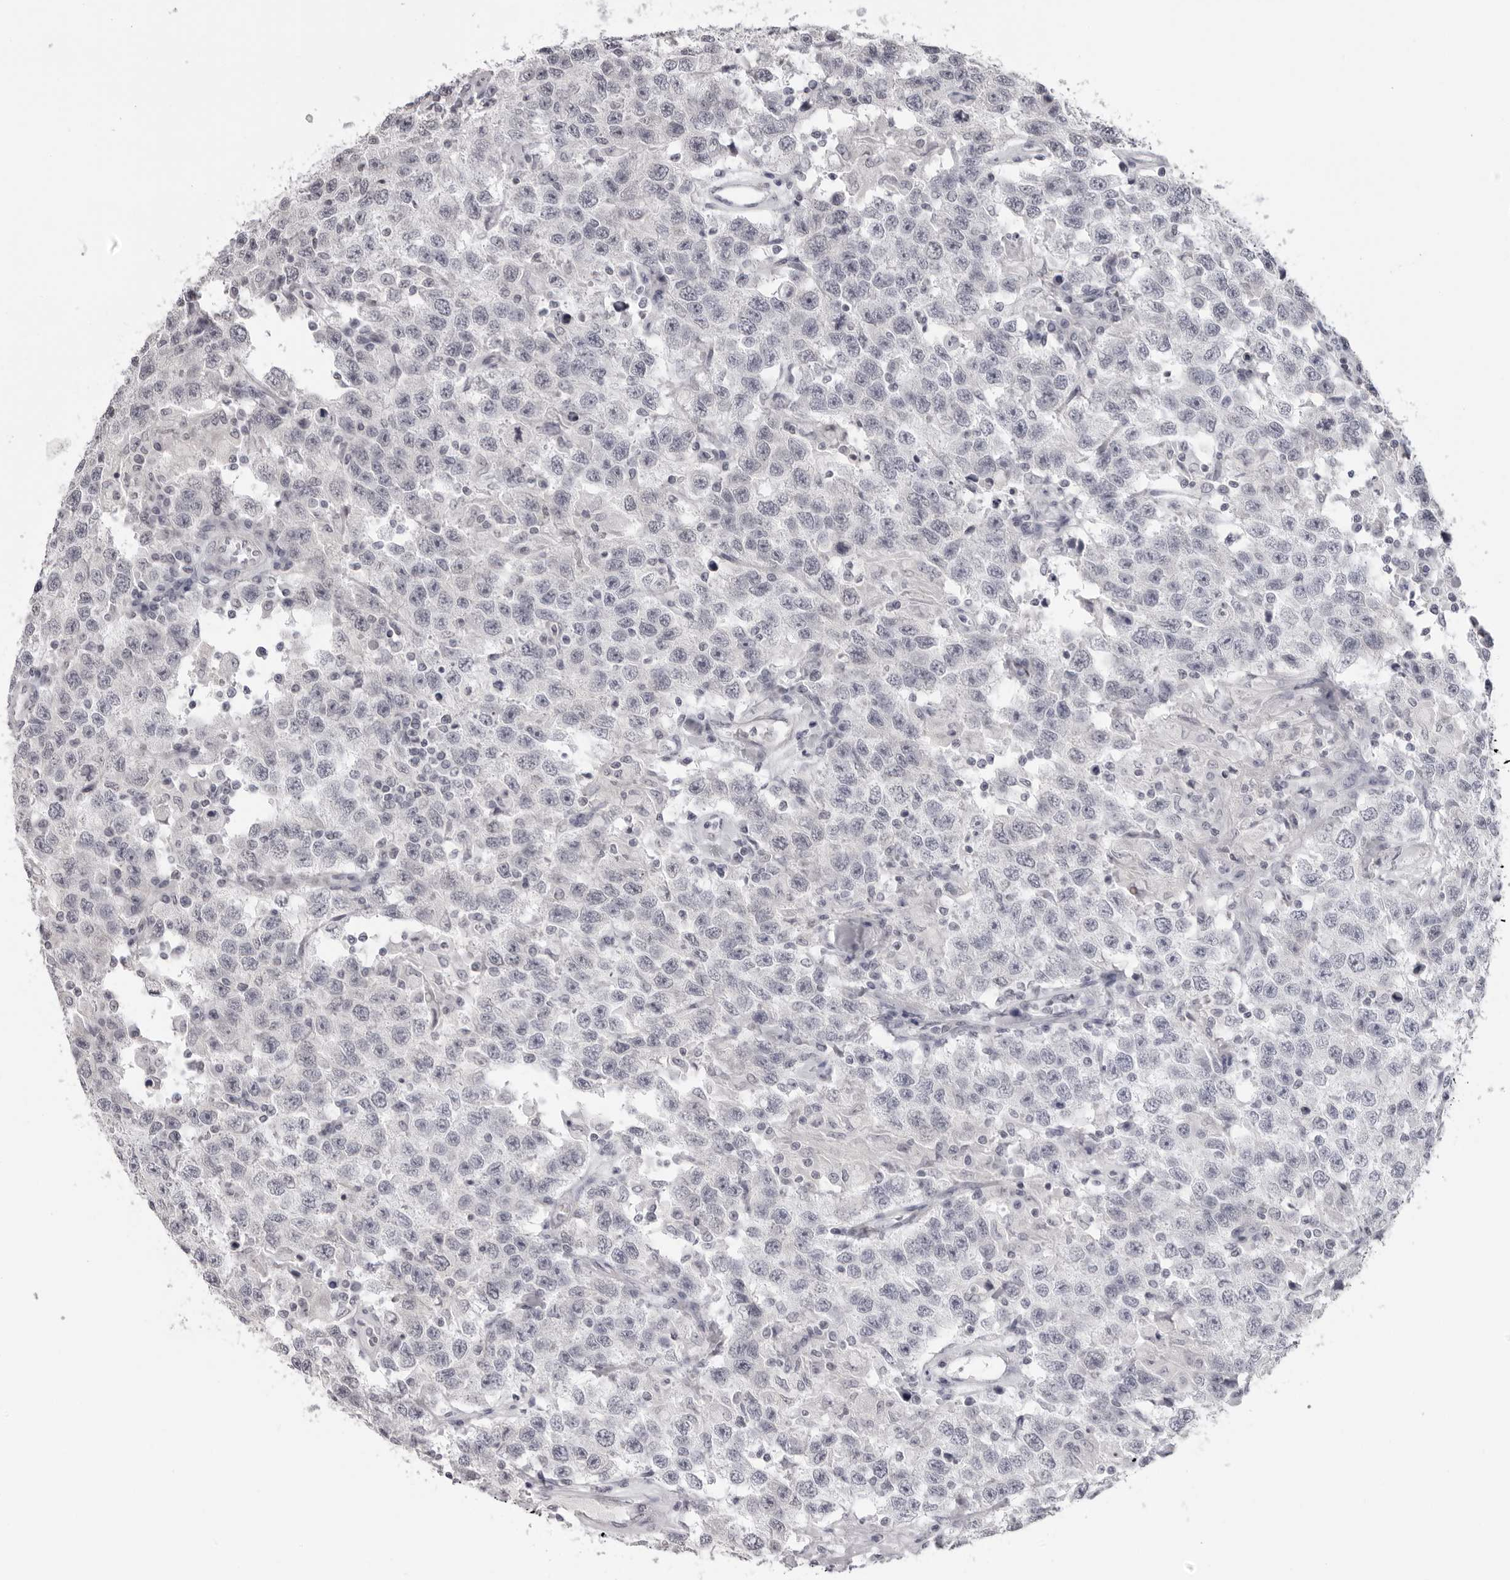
{"staining": {"intensity": "negative", "quantity": "none", "location": "none"}, "tissue": "testis cancer", "cell_type": "Tumor cells", "image_type": "cancer", "snomed": [{"axis": "morphology", "description": "Seminoma, NOS"}, {"axis": "topography", "description": "Testis"}], "caption": "An immunohistochemistry histopathology image of testis seminoma is shown. There is no staining in tumor cells of testis seminoma.", "gene": "DNALI1", "patient": {"sex": "male", "age": 41}}